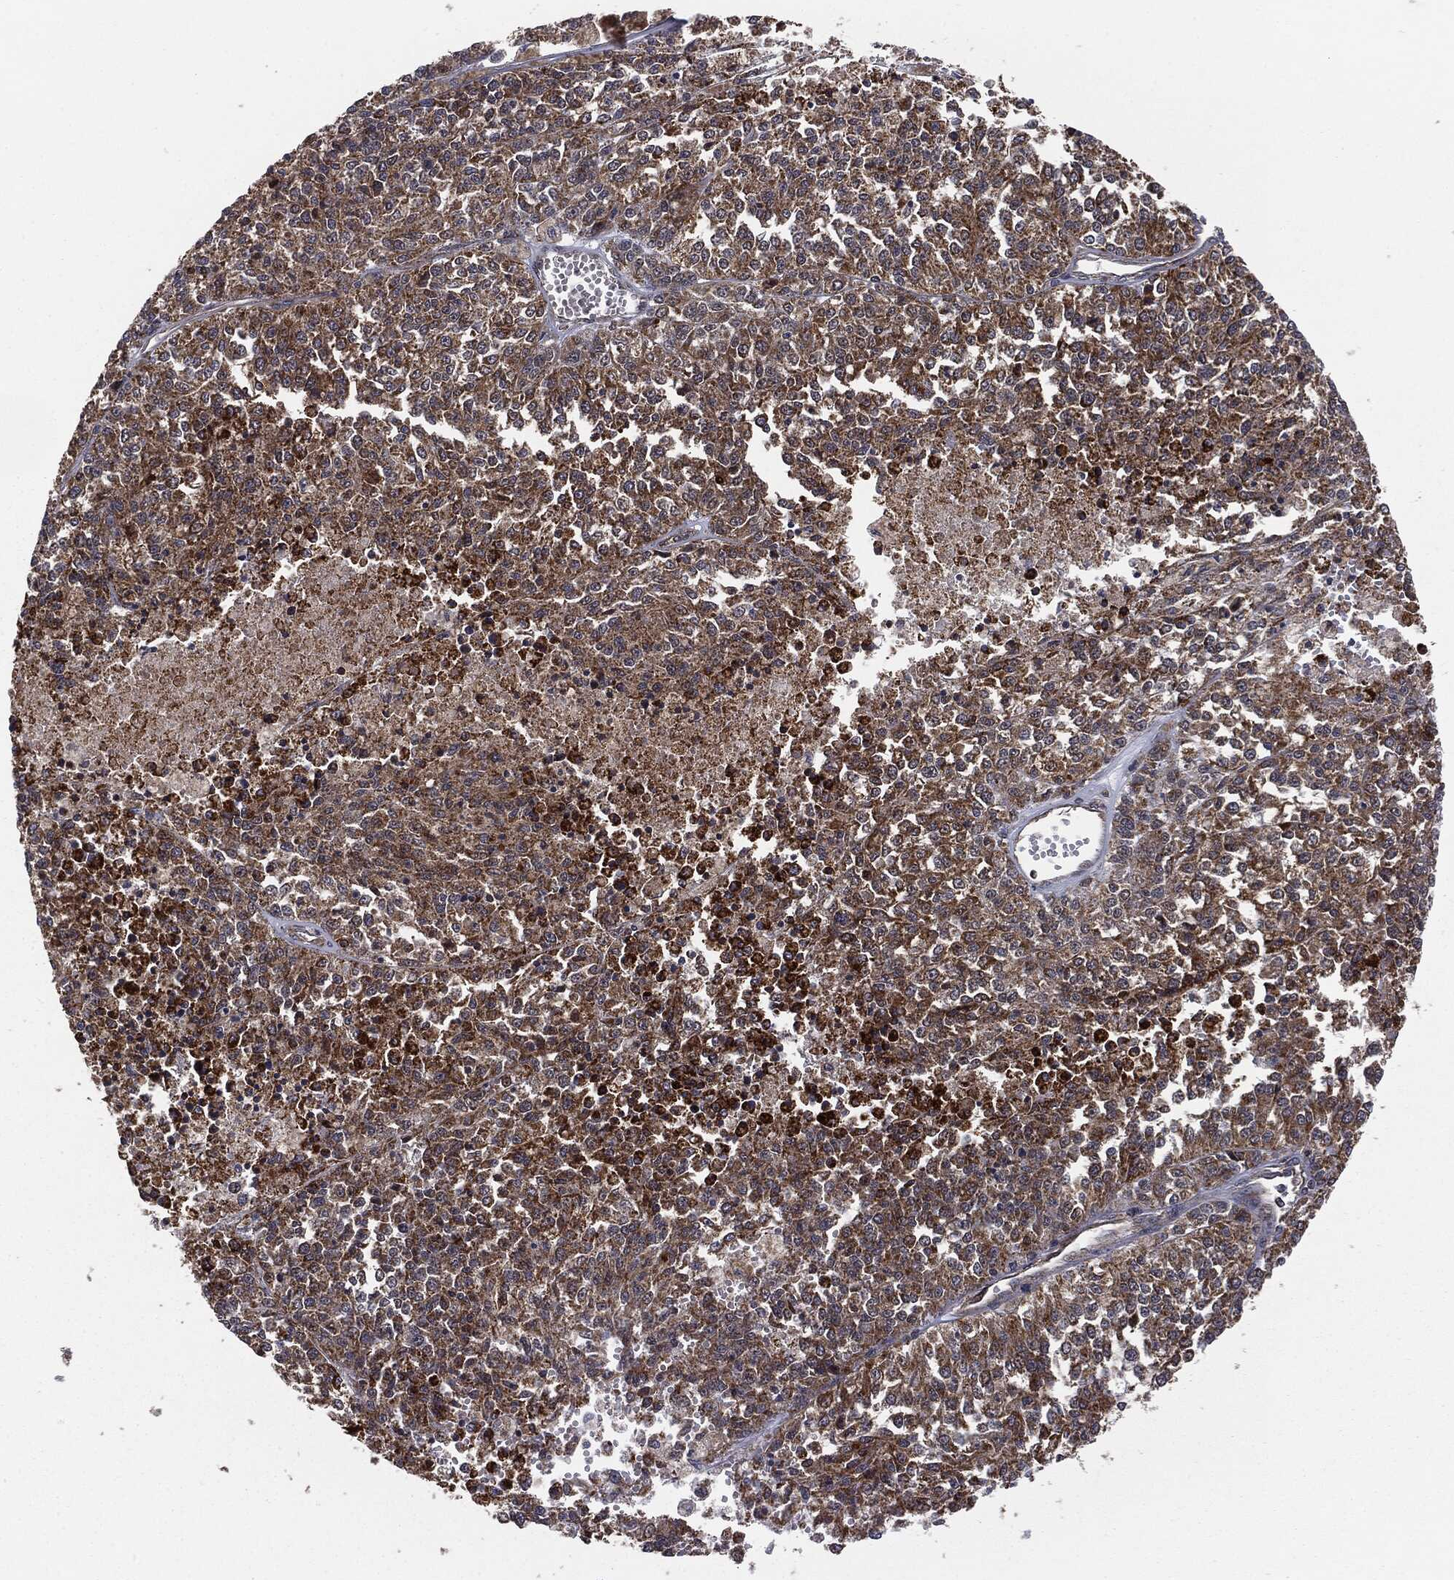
{"staining": {"intensity": "strong", "quantity": ">75%", "location": "cytoplasmic/membranous"}, "tissue": "melanoma", "cell_type": "Tumor cells", "image_type": "cancer", "snomed": [{"axis": "morphology", "description": "Malignant melanoma, Metastatic site"}, {"axis": "topography", "description": "Lymph node"}], "caption": "Strong cytoplasmic/membranous protein staining is seen in approximately >75% of tumor cells in malignant melanoma (metastatic site).", "gene": "MTOR", "patient": {"sex": "female", "age": 64}}